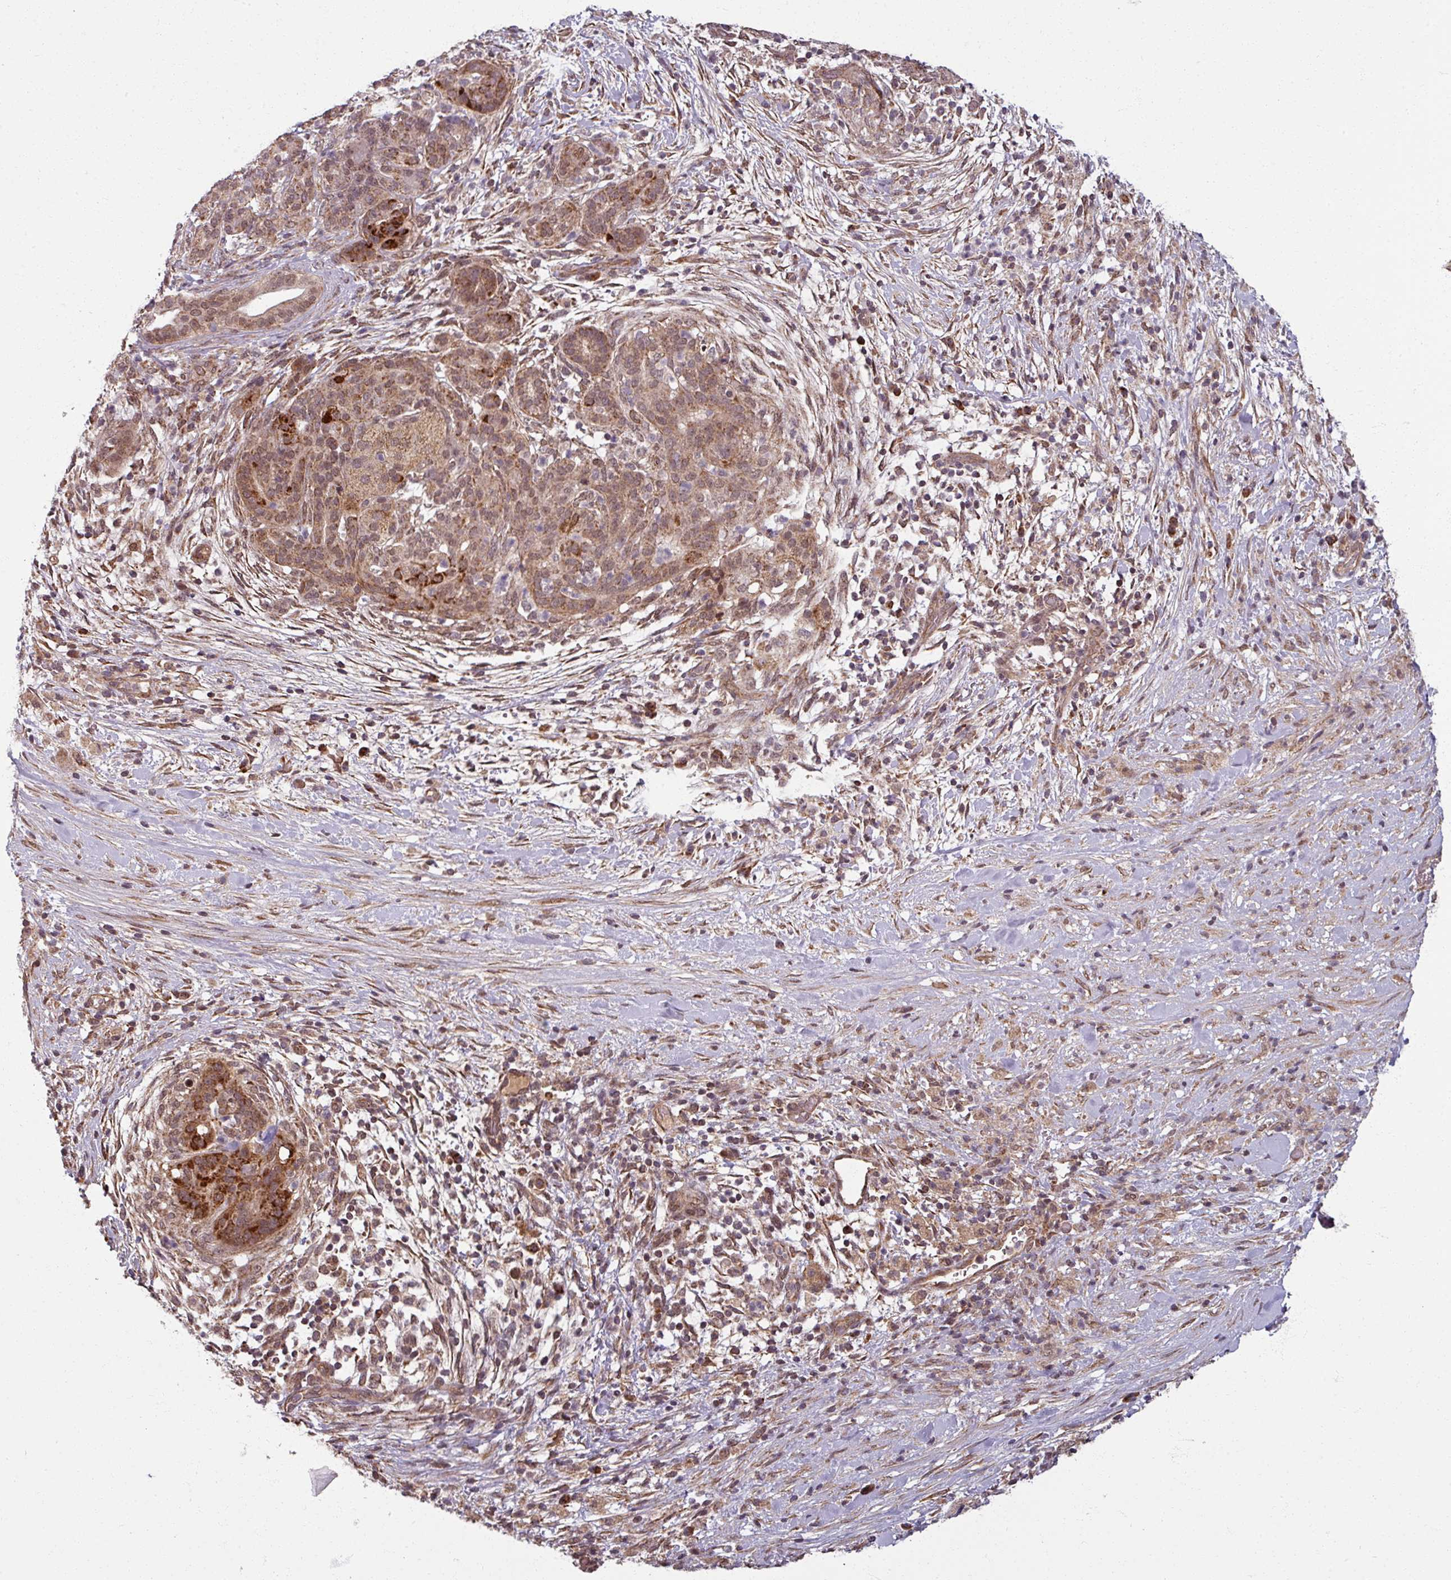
{"staining": {"intensity": "moderate", "quantity": ">75%", "location": "cytoplasmic/membranous,nuclear"}, "tissue": "pancreatic cancer", "cell_type": "Tumor cells", "image_type": "cancer", "snomed": [{"axis": "morphology", "description": "Adenocarcinoma, NOS"}, {"axis": "topography", "description": "Pancreas"}], "caption": "Protein staining of adenocarcinoma (pancreatic) tissue shows moderate cytoplasmic/membranous and nuclear positivity in about >75% of tumor cells.", "gene": "SWI5", "patient": {"sex": "male", "age": 44}}